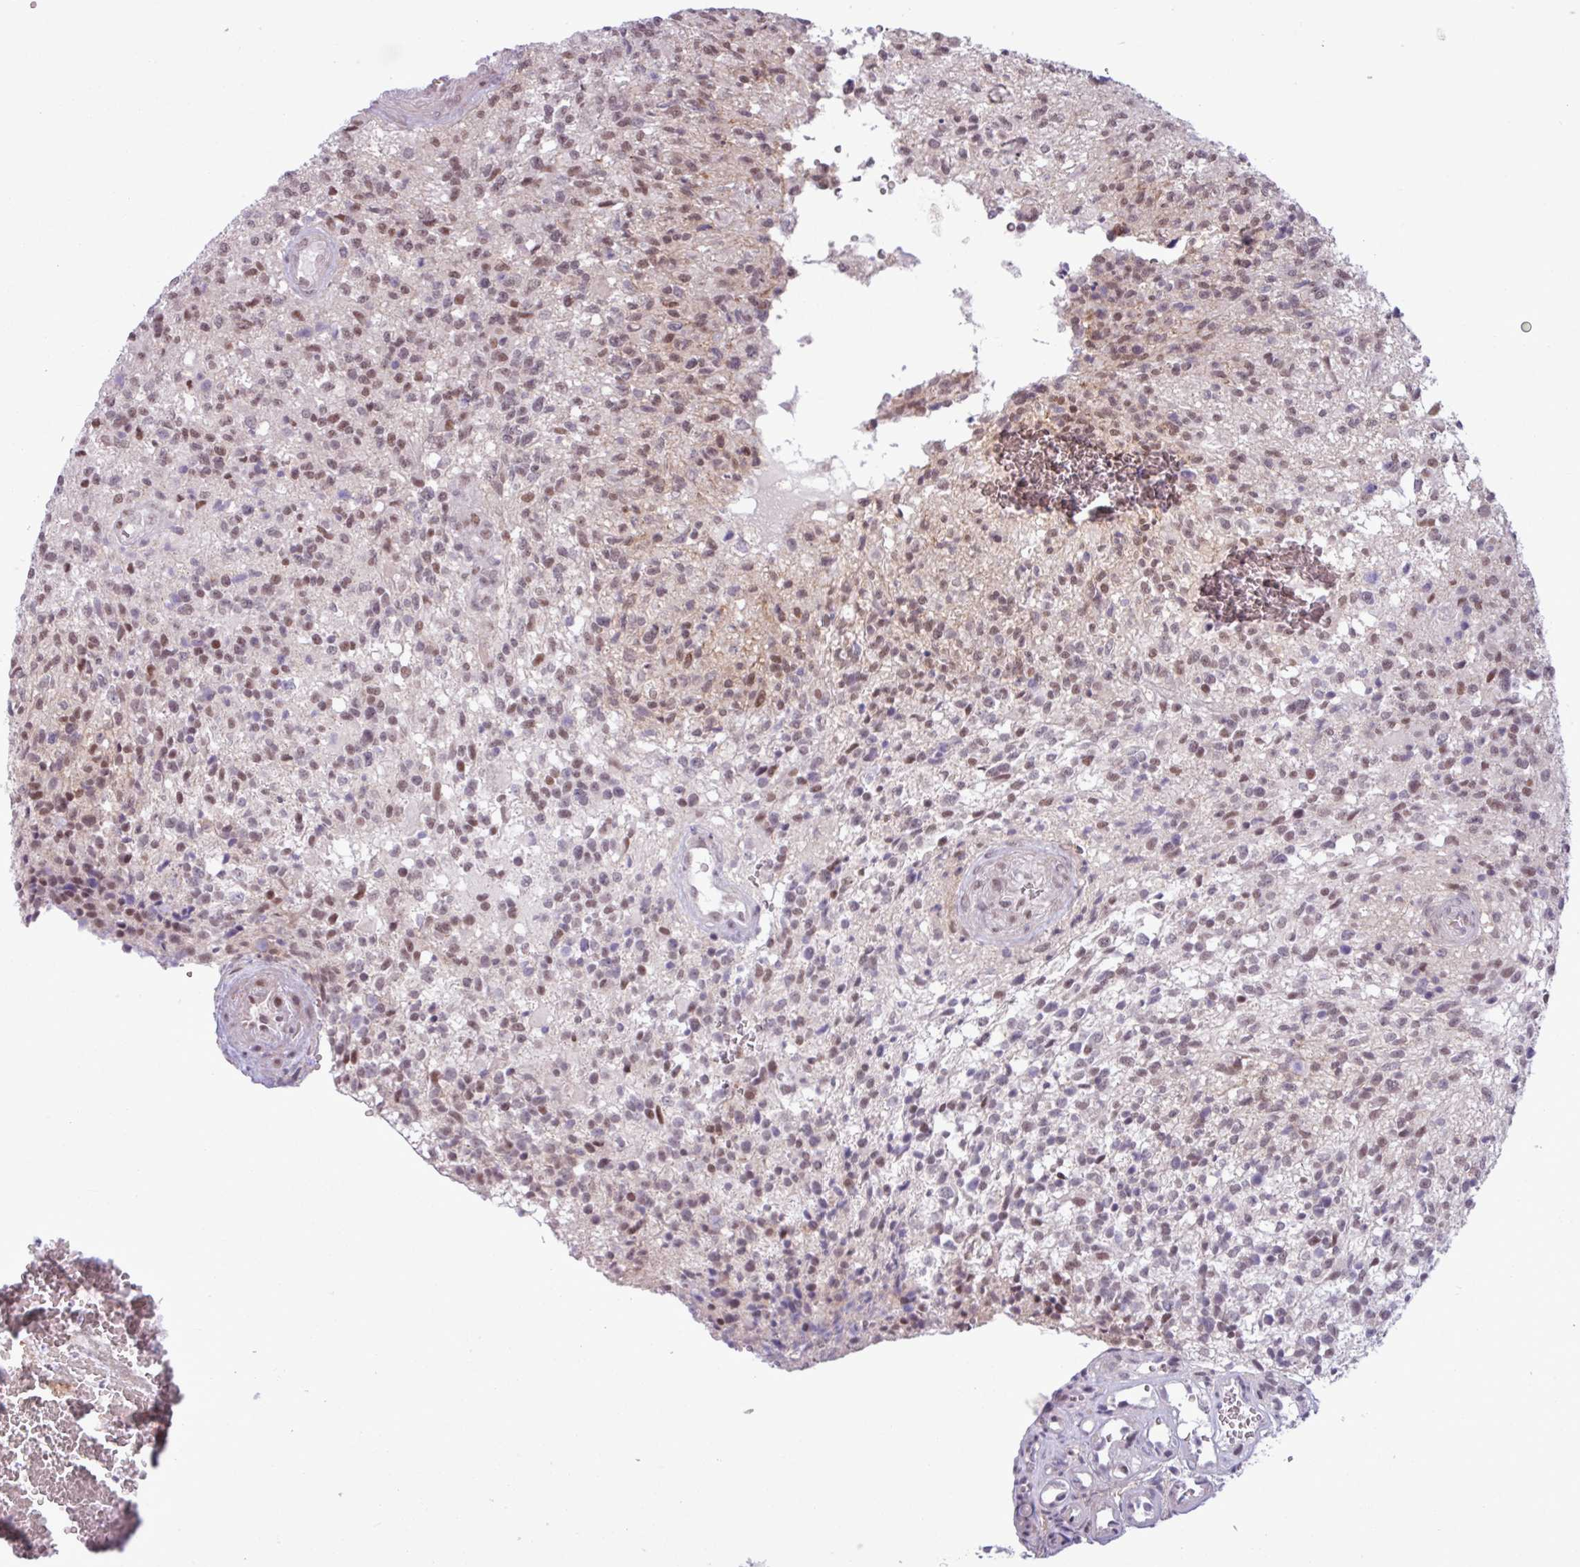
{"staining": {"intensity": "moderate", "quantity": ">75%", "location": "nuclear"}, "tissue": "glioma", "cell_type": "Tumor cells", "image_type": "cancer", "snomed": [{"axis": "morphology", "description": "Glioma, malignant, High grade"}, {"axis": "topography", "description": "Brain"}], "caption": "Glioma stained for a protein shows moderate nuclear positivity in tumor cells.", "gene": "NOTCH2", "patient": {"sex": "male", "age": 56}}